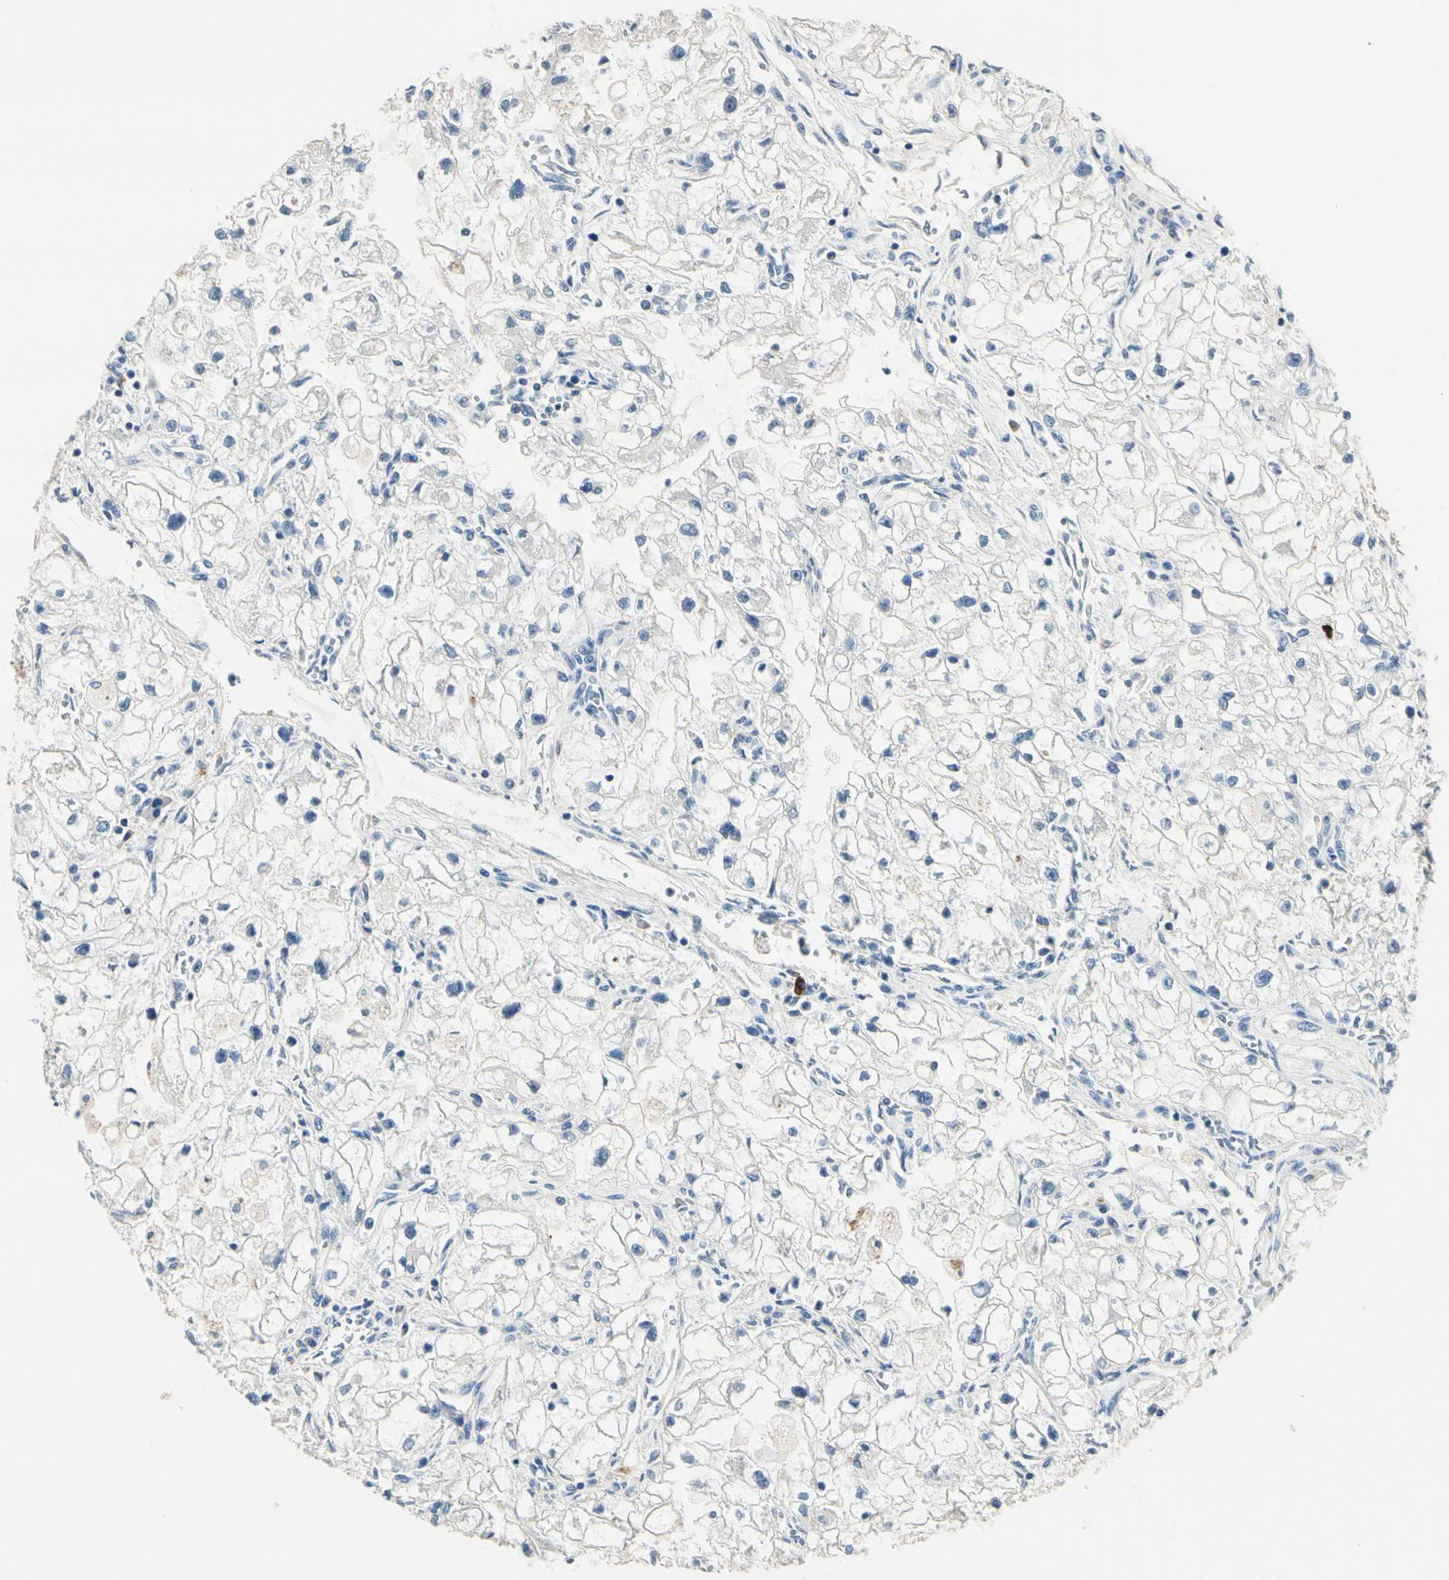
{"staining": {"intensity": "negative", "quantity": "none", "location": "none"}, "tissue": "renal cancer", "cell_type": "Tumor cells", "image_type": "cancer", "snomed": [{"axis": "morphology", "description": "Adenocarcinoma, NOS"}, {"axis": "topography", "description": "Kidney"}], "caption": "Tumor cells show no significant protein staining in adenocarcinoma (renal).", "gene": "TGFBR3", "patient": {"sex": "female", "age": 70}}